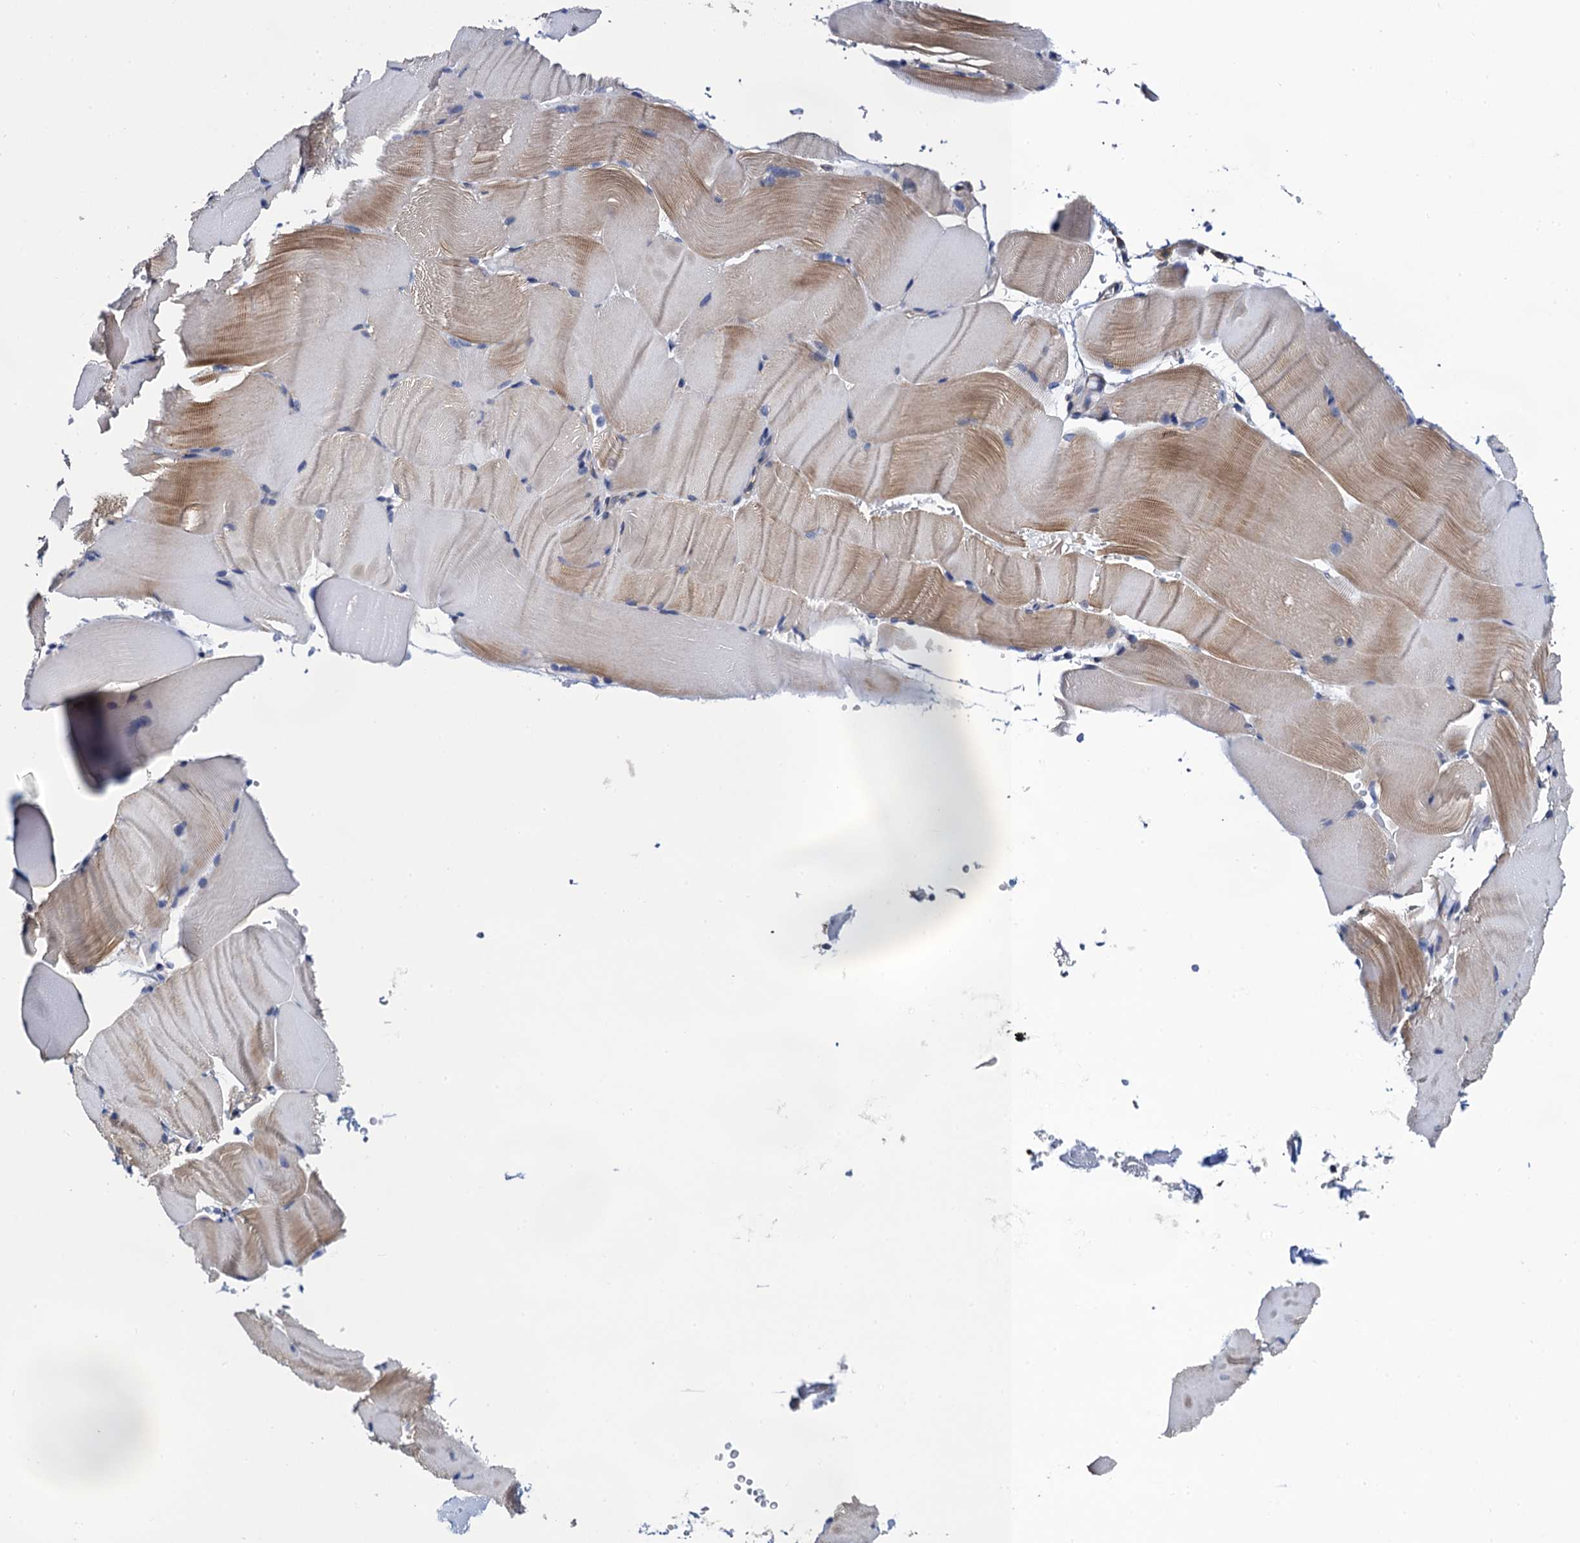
{"staining": {"intensity": "moderate", "quantity": "<25%", "location": "cytoplasmic/membranous"}, "tissue": "skeletal muscle", "cell_type": "Myocytes", "image_type": "normal", "snomed": [{"axis": "morphology", "description": "Normal tissue, NOS"}, {"axis": "topography", "description": "Skeletal muscle"}, {"axis": "topography", "description": "Parathyroid gland"}], "caption": "An IHC micrograph of normal tissue is shown. Protein staining in brown highlights moderate cytoplasmic/membranous positivity in skeletal muscle within myocytes.", "gene": "PGLS", "patient": {"sex": "female", "age": 37}}